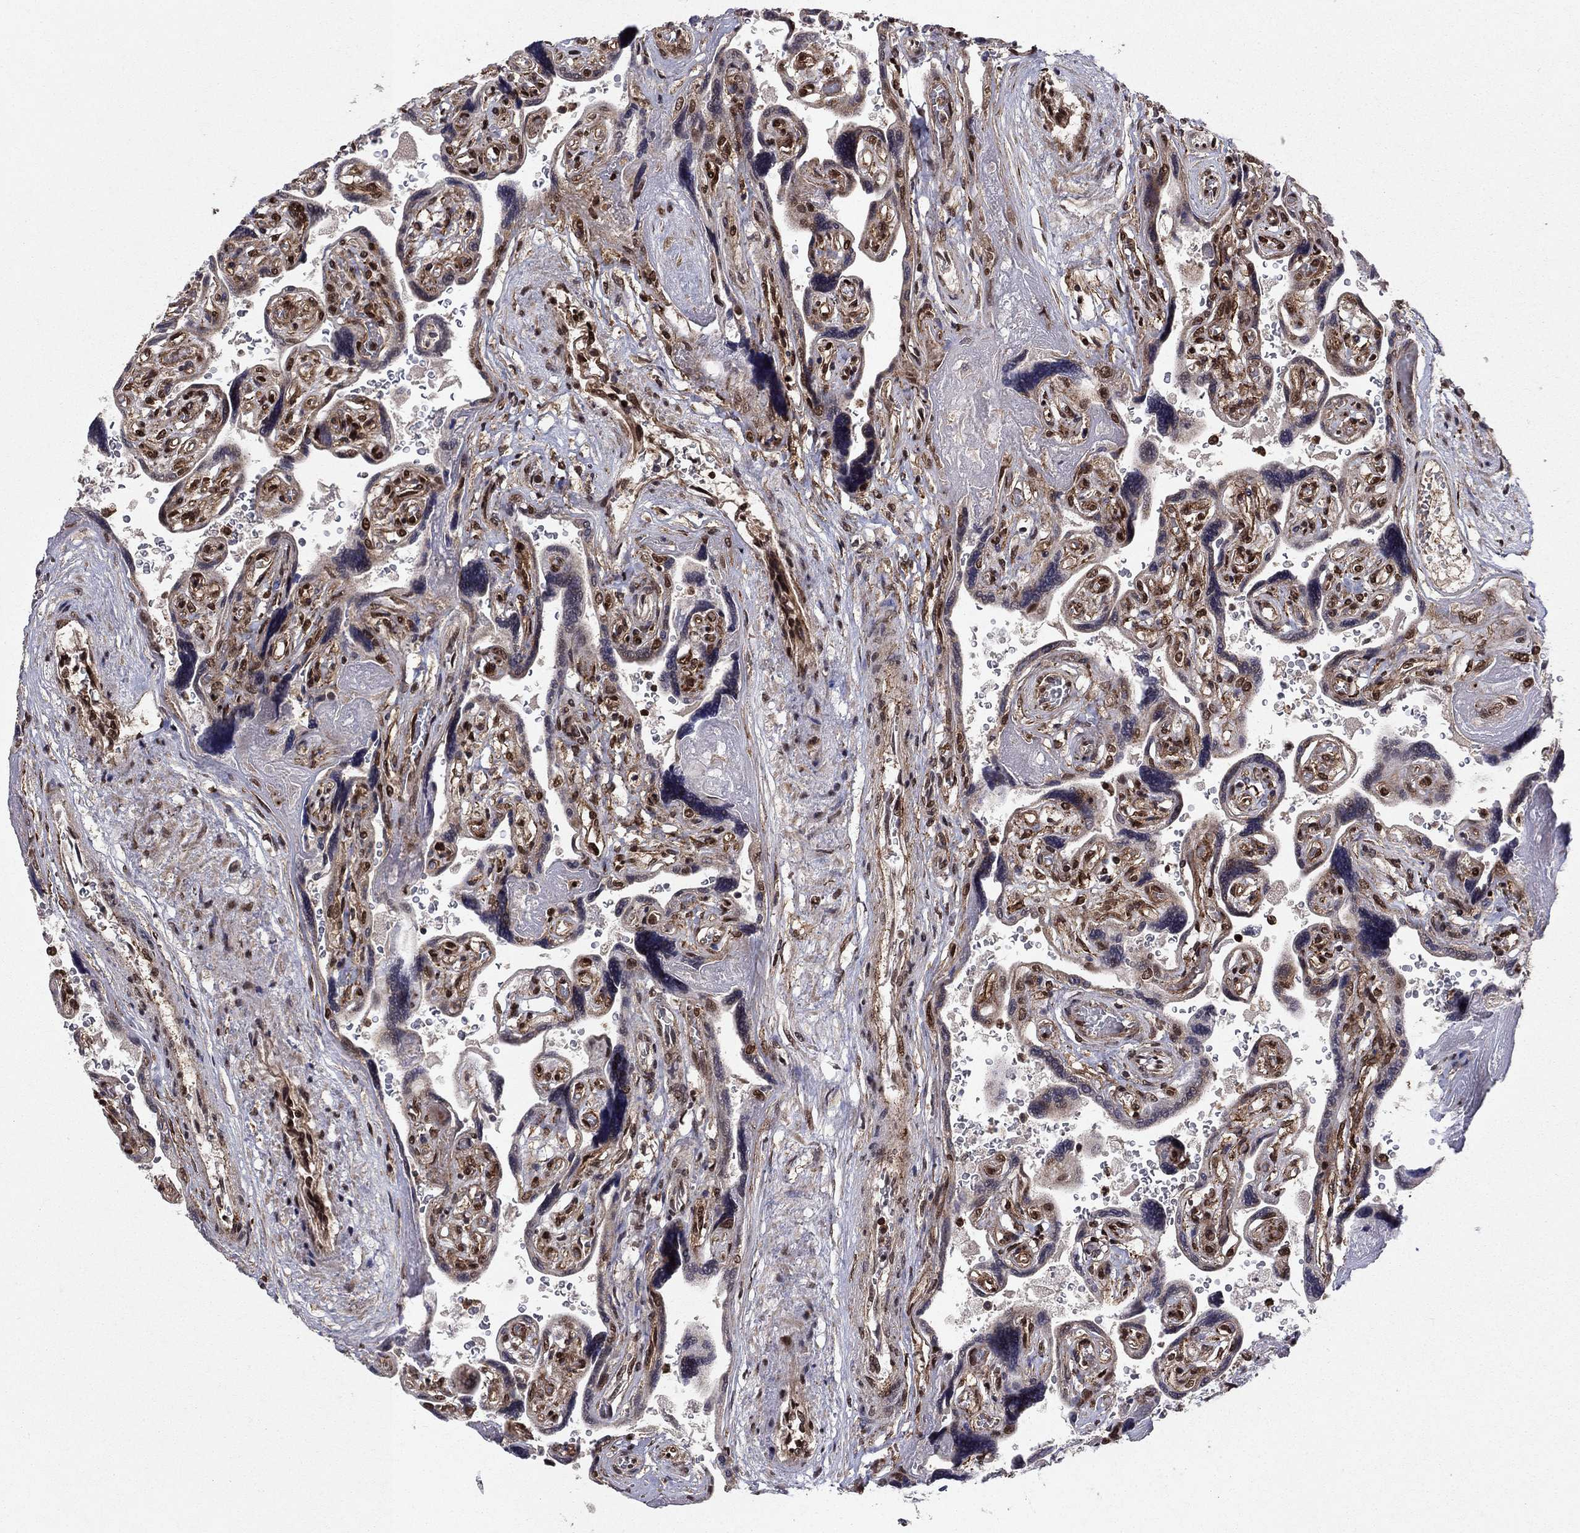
{"staining": {"intensity": "moderate", "quantity": ">75%", "location": "cytoplasmic/membranous,nuclear"}, "tissue": "placenta", "cell_type": "Decidual cells", "image_type": "normal", "snomed": [{"axis": "morphology", "description": "Normal tissue, NOS"}, {"axis": "topography", "description": "Placenta"}], "caption": "Placenta was stained to show a protein in brown. There is medium levels of moderate cytoplasmic/membranous,nuclear expression in approximately >75% of decidual cells. Immunohistochemistry stains the protein in brown and the nuclei are stained blue.", "gene": "SSX2IP", "patient": {"sex": "female", "age": 32}}